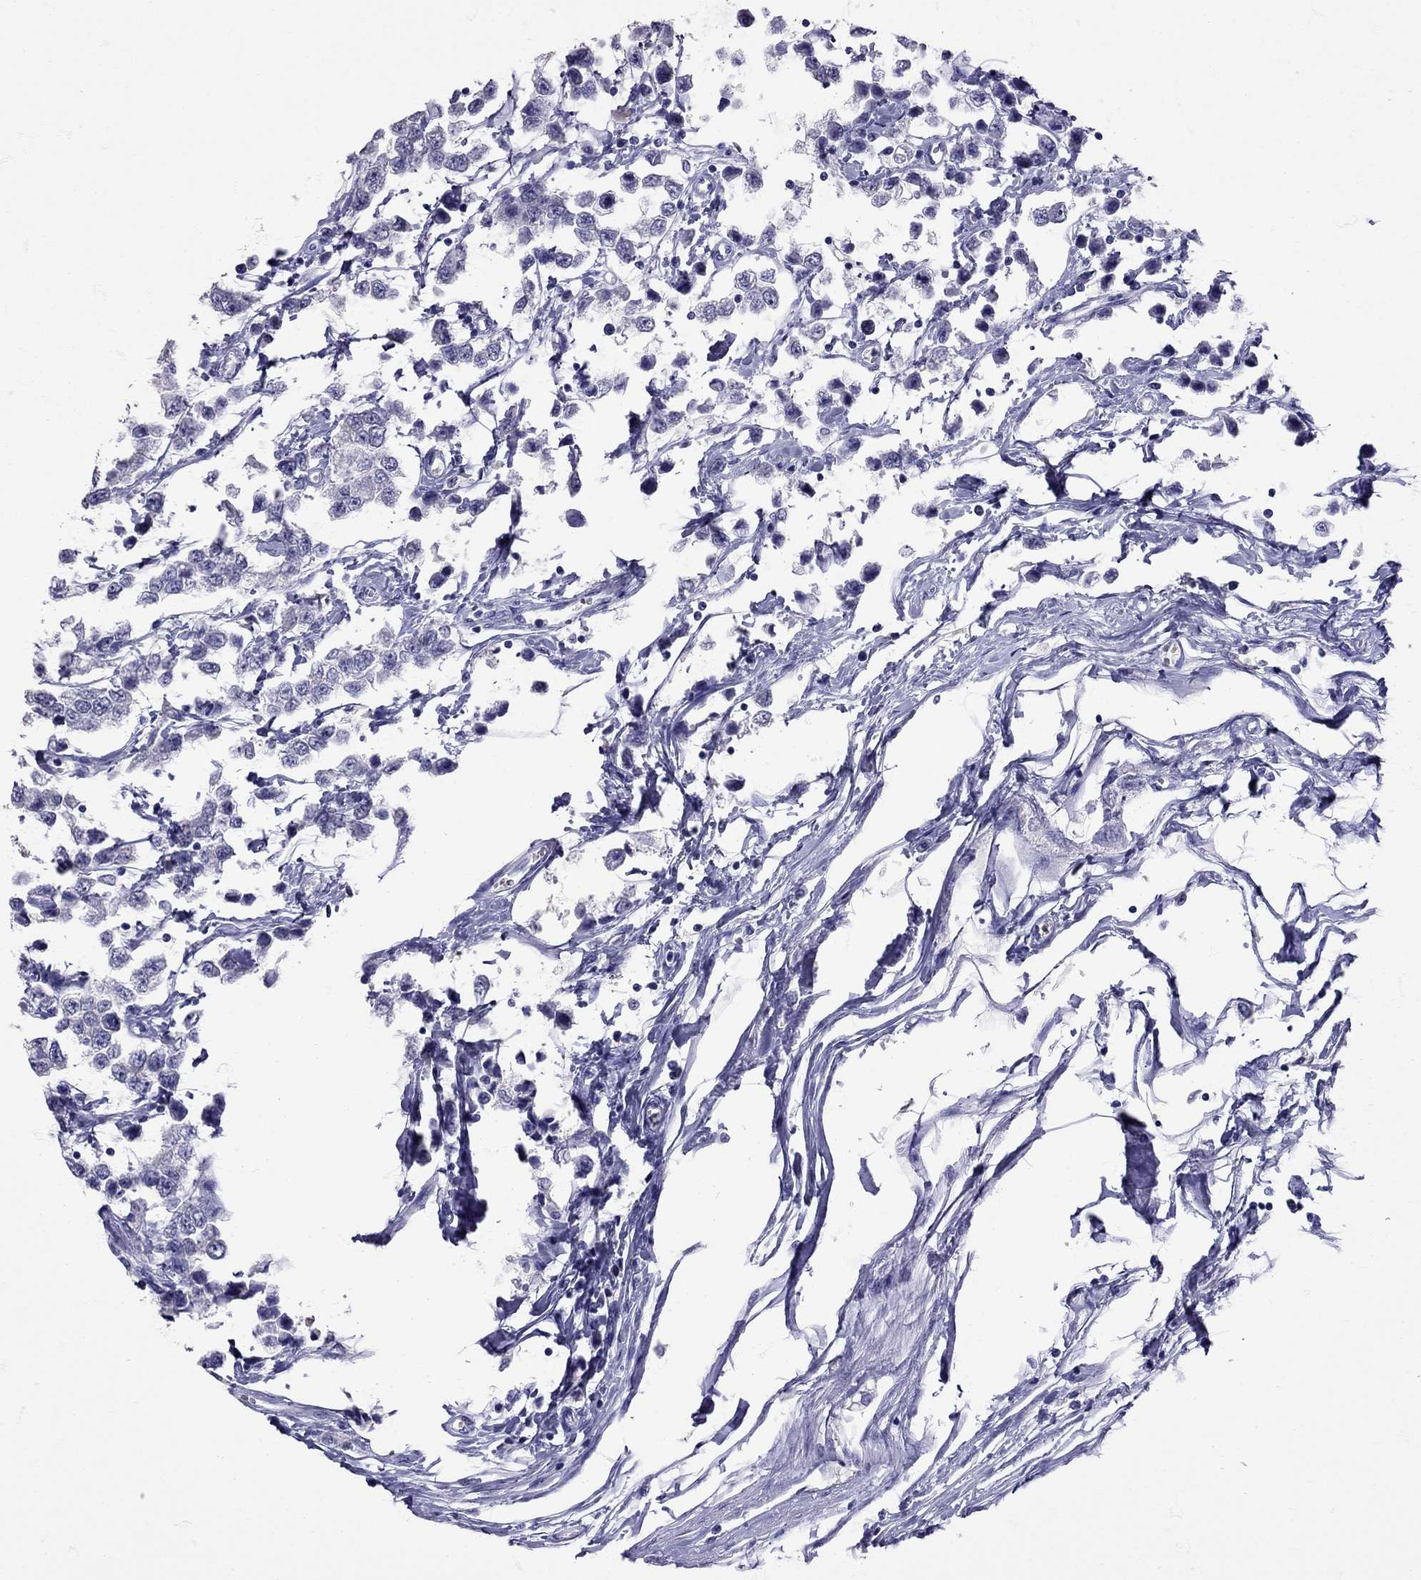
{"staining": {"intensity": "negative", "quantity": "none", "location": "none"}, "tissue": "testis cancer", "cell_type": "Tumor cells", "image_type": "cancer", "snomed": [{"axis": "morphology", "description": "Seminoma, NOS"}, {"axis": "topography", "description": "Testis"}], "caption": "Testis seminoma was stained to show a protein in brown. There is no significant staining in tumor cells. (Brightfield microscopy of DAB immunohistochemistry at high magnification).", "gene": "TBR1", "patient": {"sex": "male", "age": 34}}